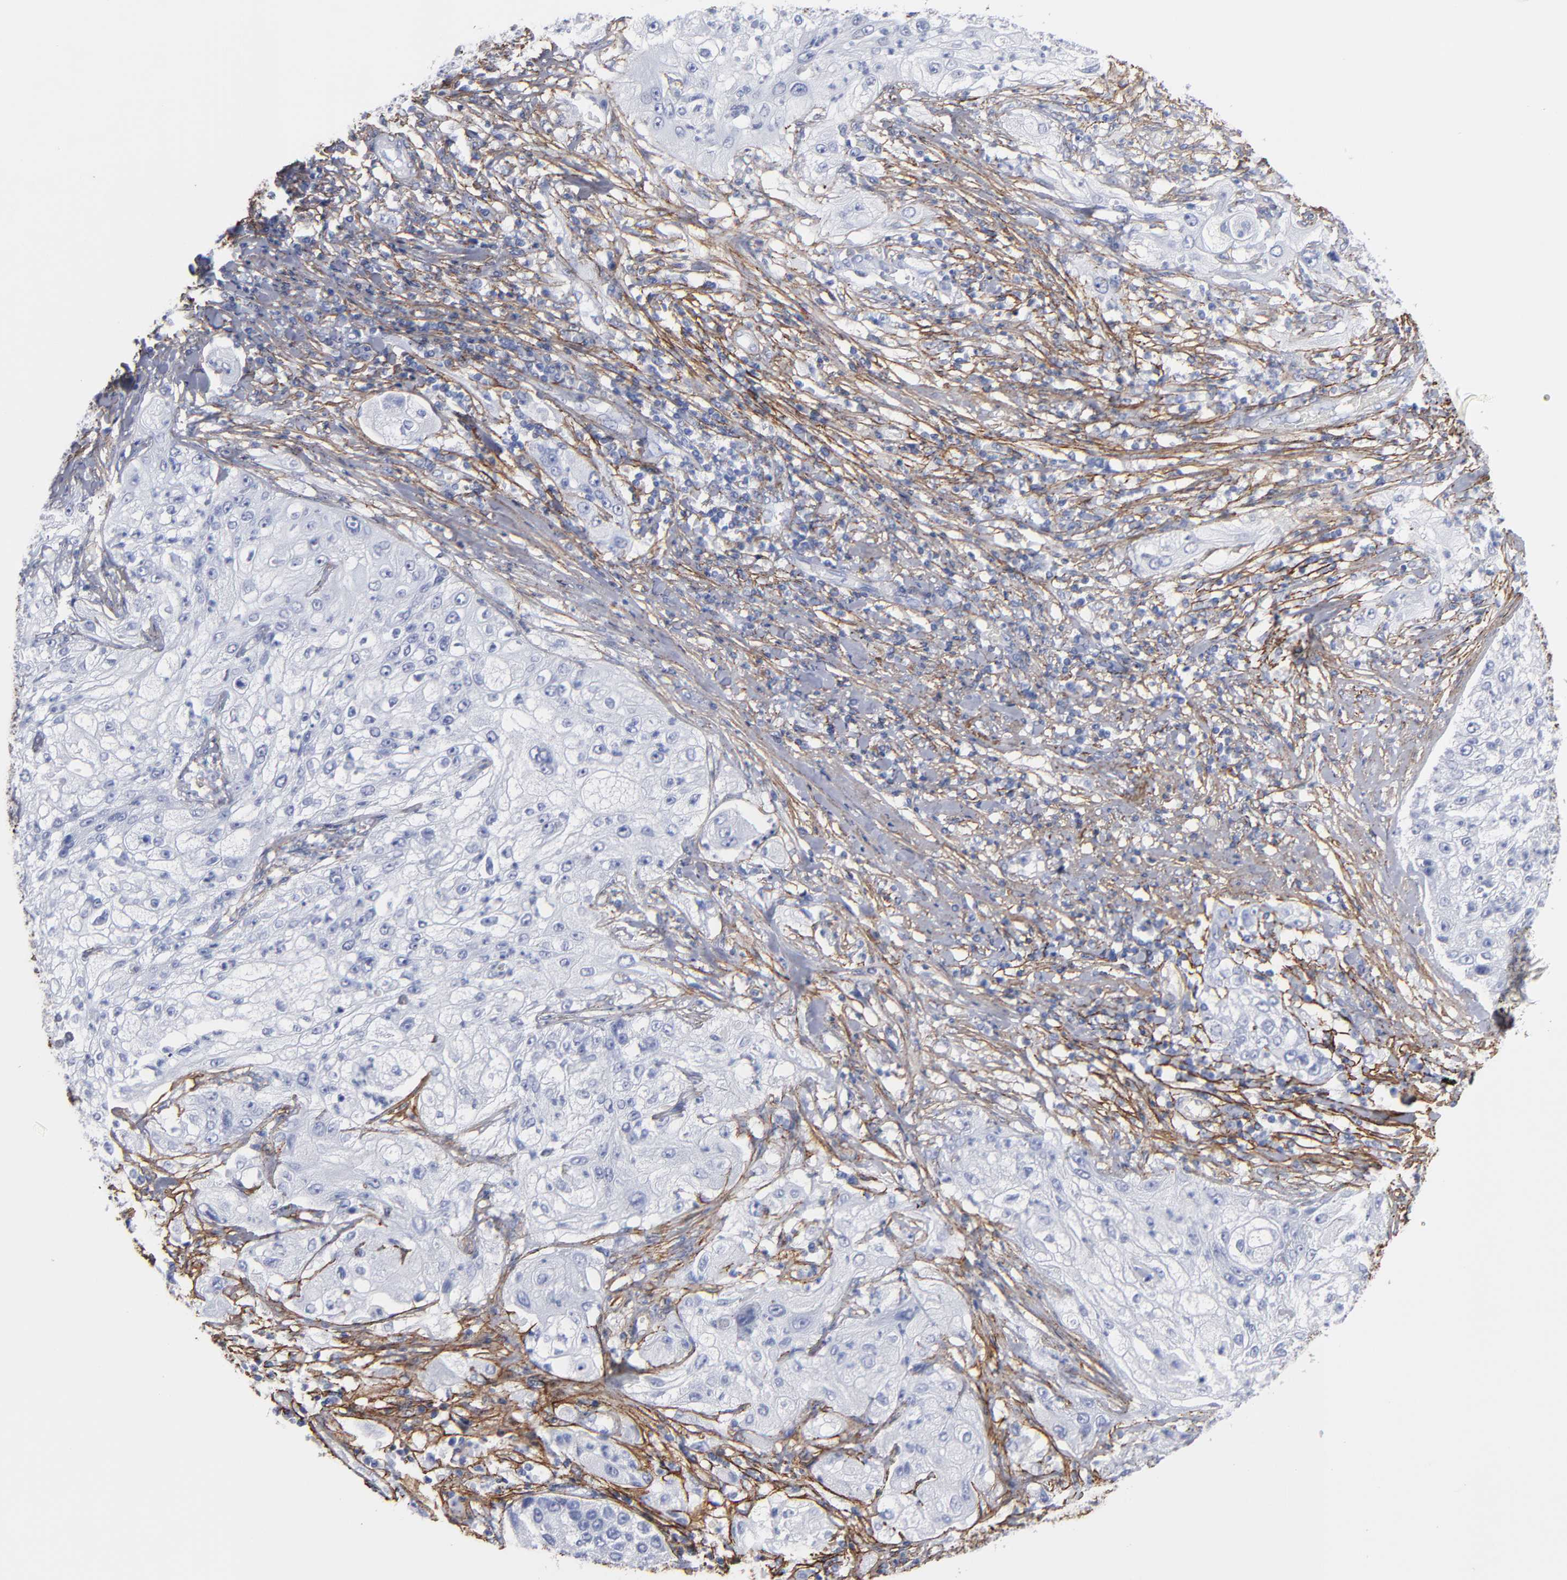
{"staining": {"intensity": "negative", "quantity": "none", "location": "none"}, "tissue": "lung cancer", "cell_type": "Tumor cells", "image_type": "cancer", "snomed": [{"axis": "morphology", "description": "Inflammation, NOS"}, {"axis": "morphology", "description": "Squamous cell carcinoma, NOS"}, {"axis": "topography", "description": "Lymph node"}, {"axis": "topography", "description": "Soft tissue"}, {"axis": "topography", "description": "Lung"}], "caption": "Lung cancer was stained to show a protein in brown. There is no significant expression in tumor cells.", "gene": "EMILIN1", "patient": {"sex": "male", "age": 66}}